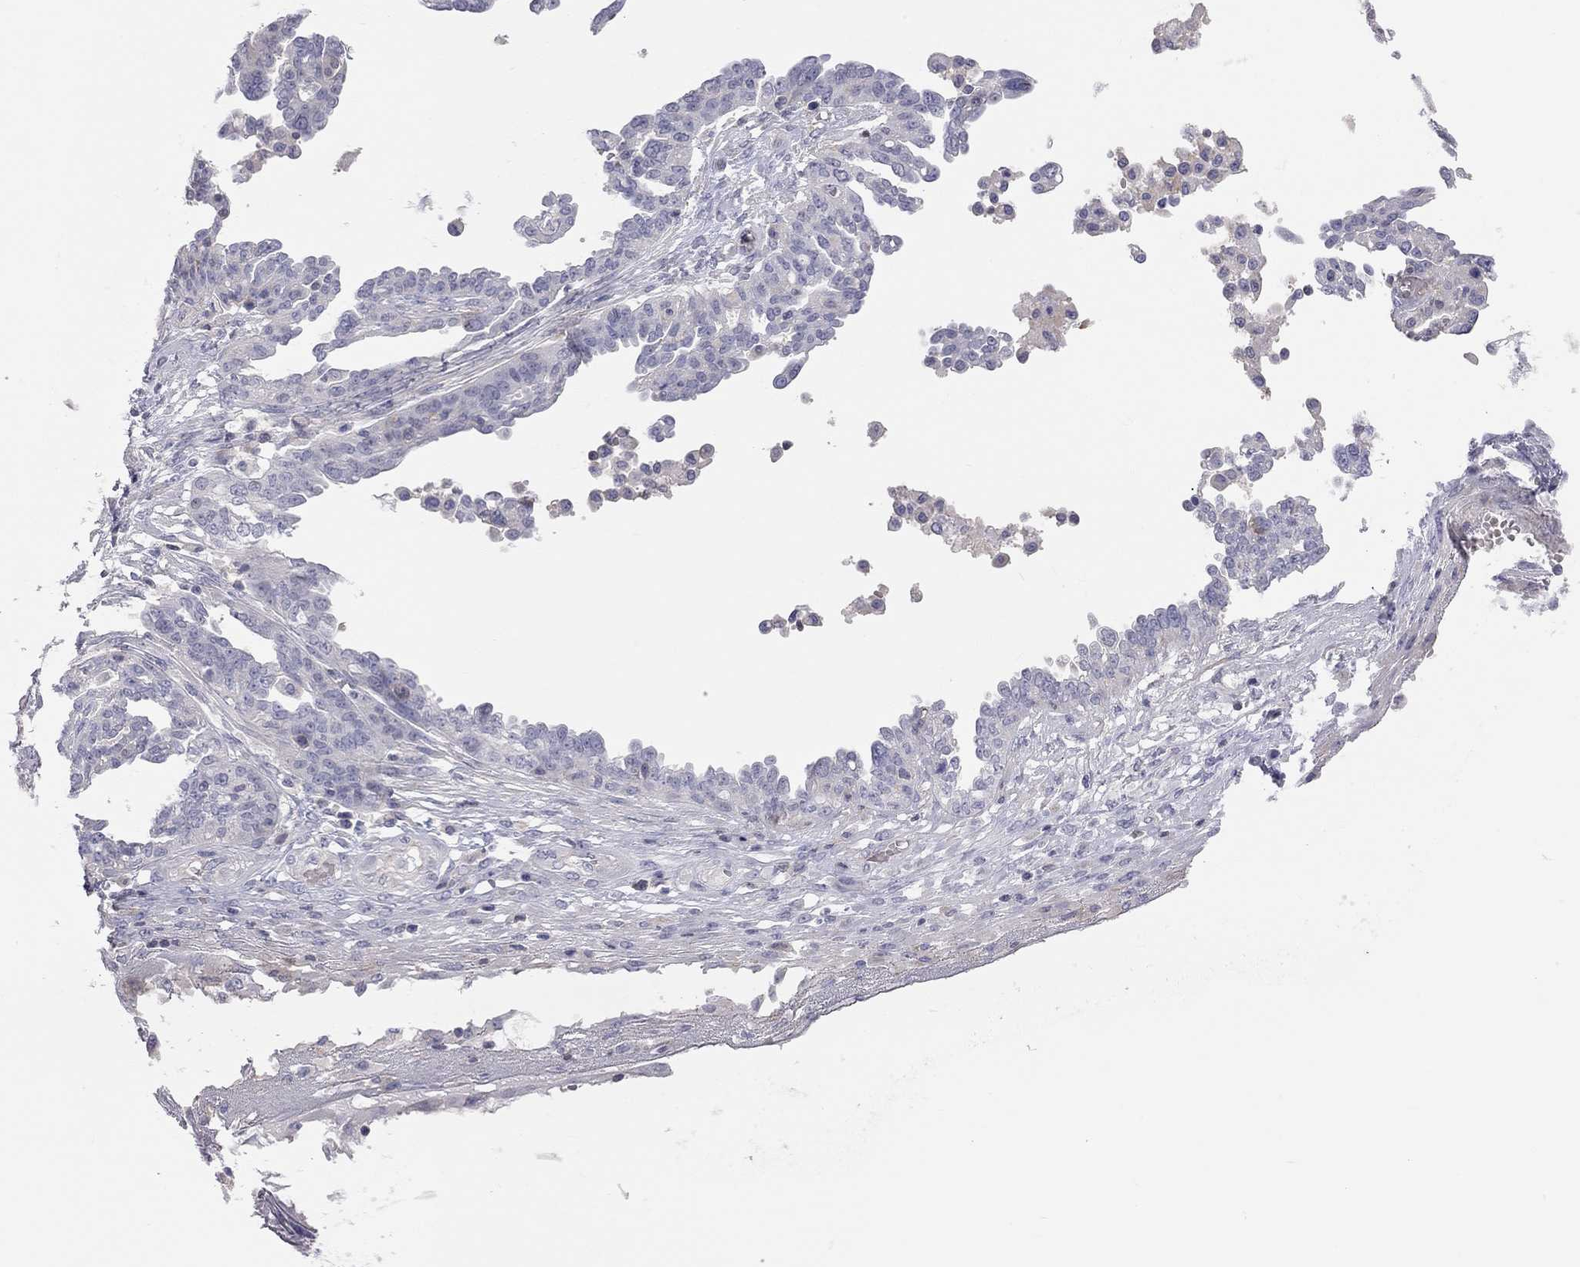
{"staining": {"intensity": "negative", "quantity": "none", "location": "none"}, "tissue": "ovarian cancer", "cell_type": "Tumor cells", "image_type": "cancer", "snomed": [{"axis": "morphology", "description": "Cystadenocarcinoma, serous, NOS"}, {"axis": "topography", "description": "Ovary"}], "caption": "Immunohistochemistry (IHC) micrograph of serous cystadenocarcinoma (ovarian) stained for a protein (brown), which exhibits no staining in tumor cells.", "gene": "ADCYAP1", "patient": {"sex": "female", "age": 67}}